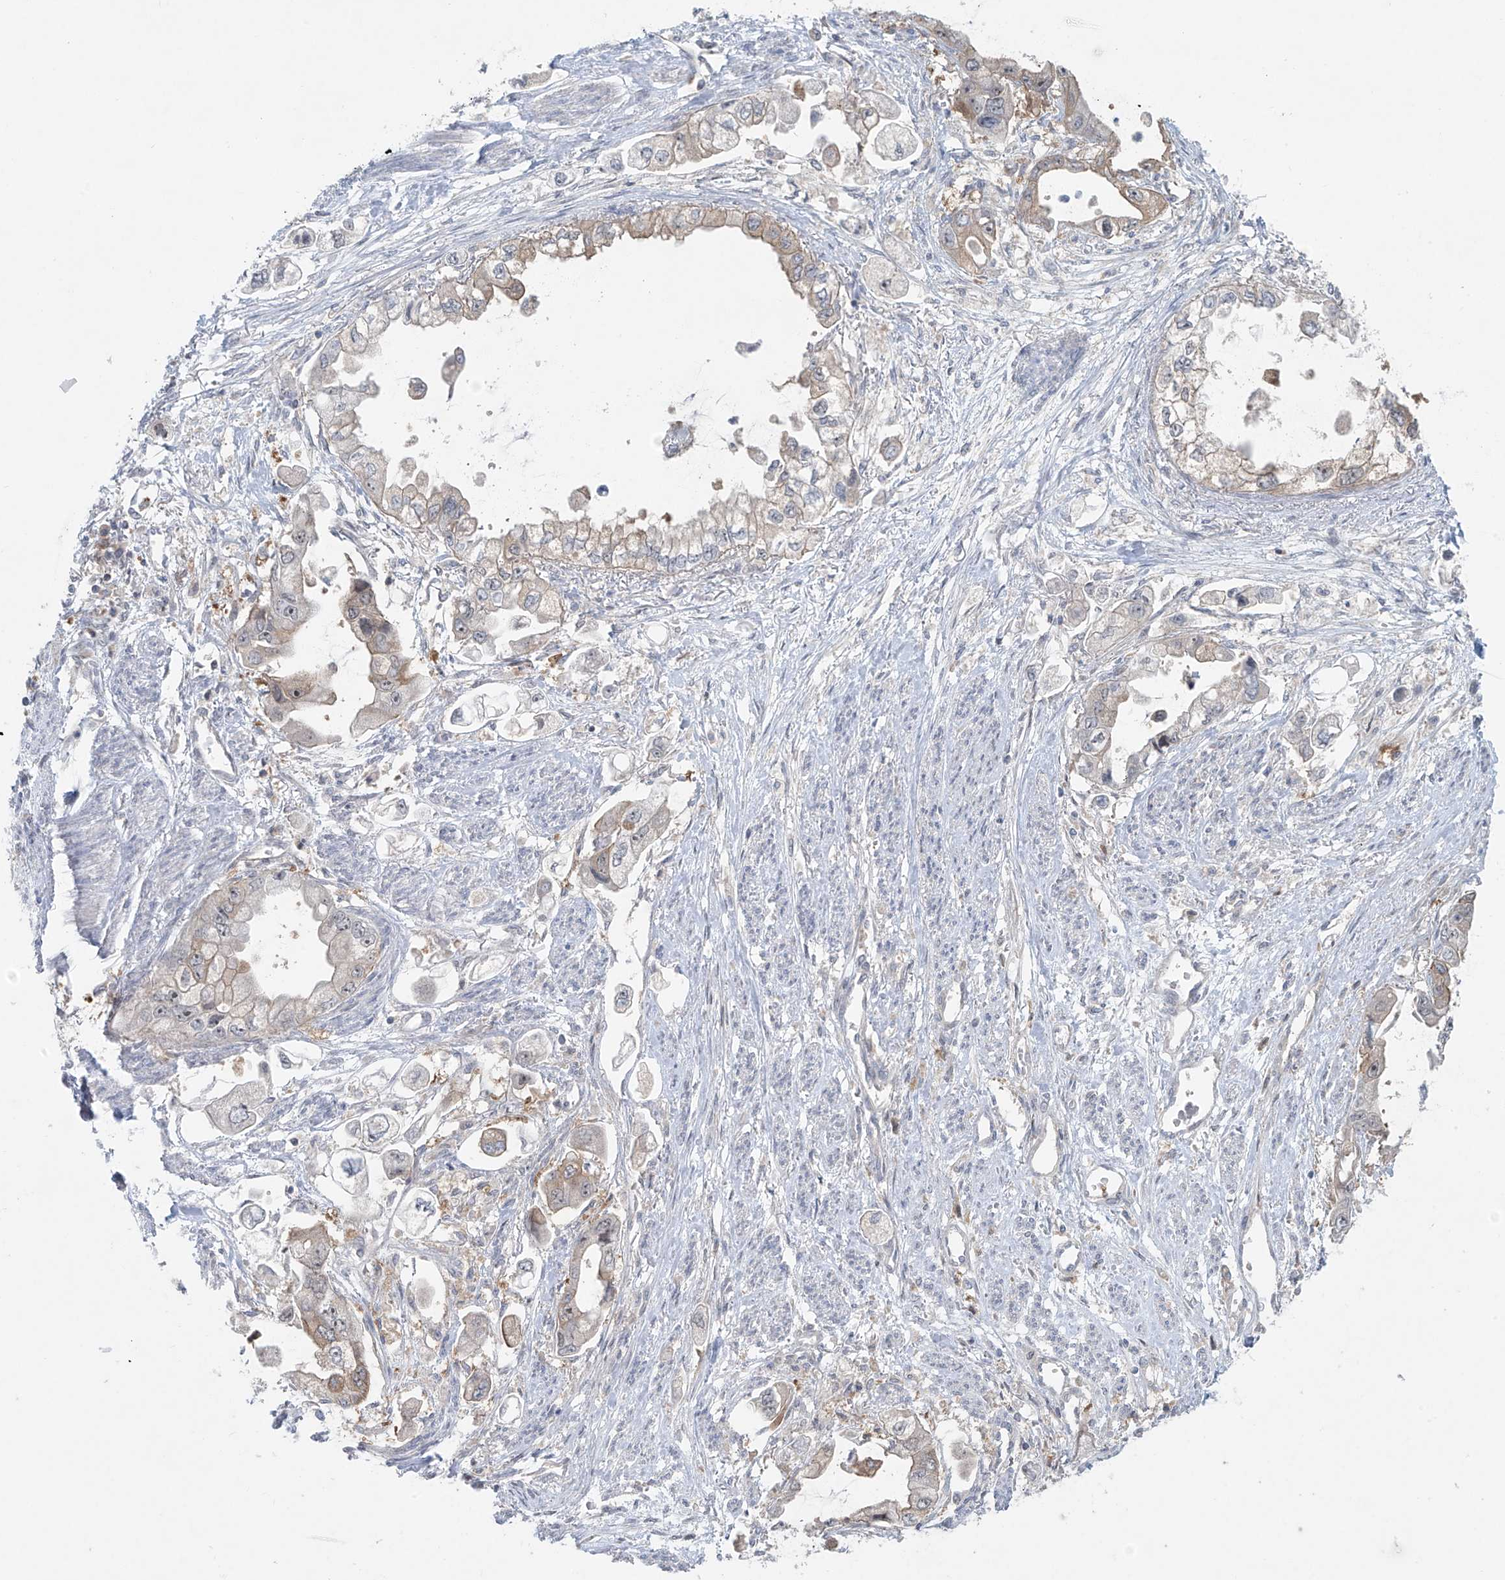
{"staining": {"intensity": "weak", "quantity": "25%-75%", "location": "cytoplasmic/membranous"}, "tissue": "stomach cancer", "cell_type": "Tumor cells", "image_type": "cancer", "snomed": [{"axis": "morphology", "description": "Adenocarcinoma, NOS"}, {"axis": "topography", "description": "Stomach"}], "caption": "Stomach cancer stained with immunohistochemistry shows weak cytoplasmic/membranous staining in approximately 25%-75% of tumor cells.", "gene": "PPAT", "patient": {"sex": "male", "age": 62}}